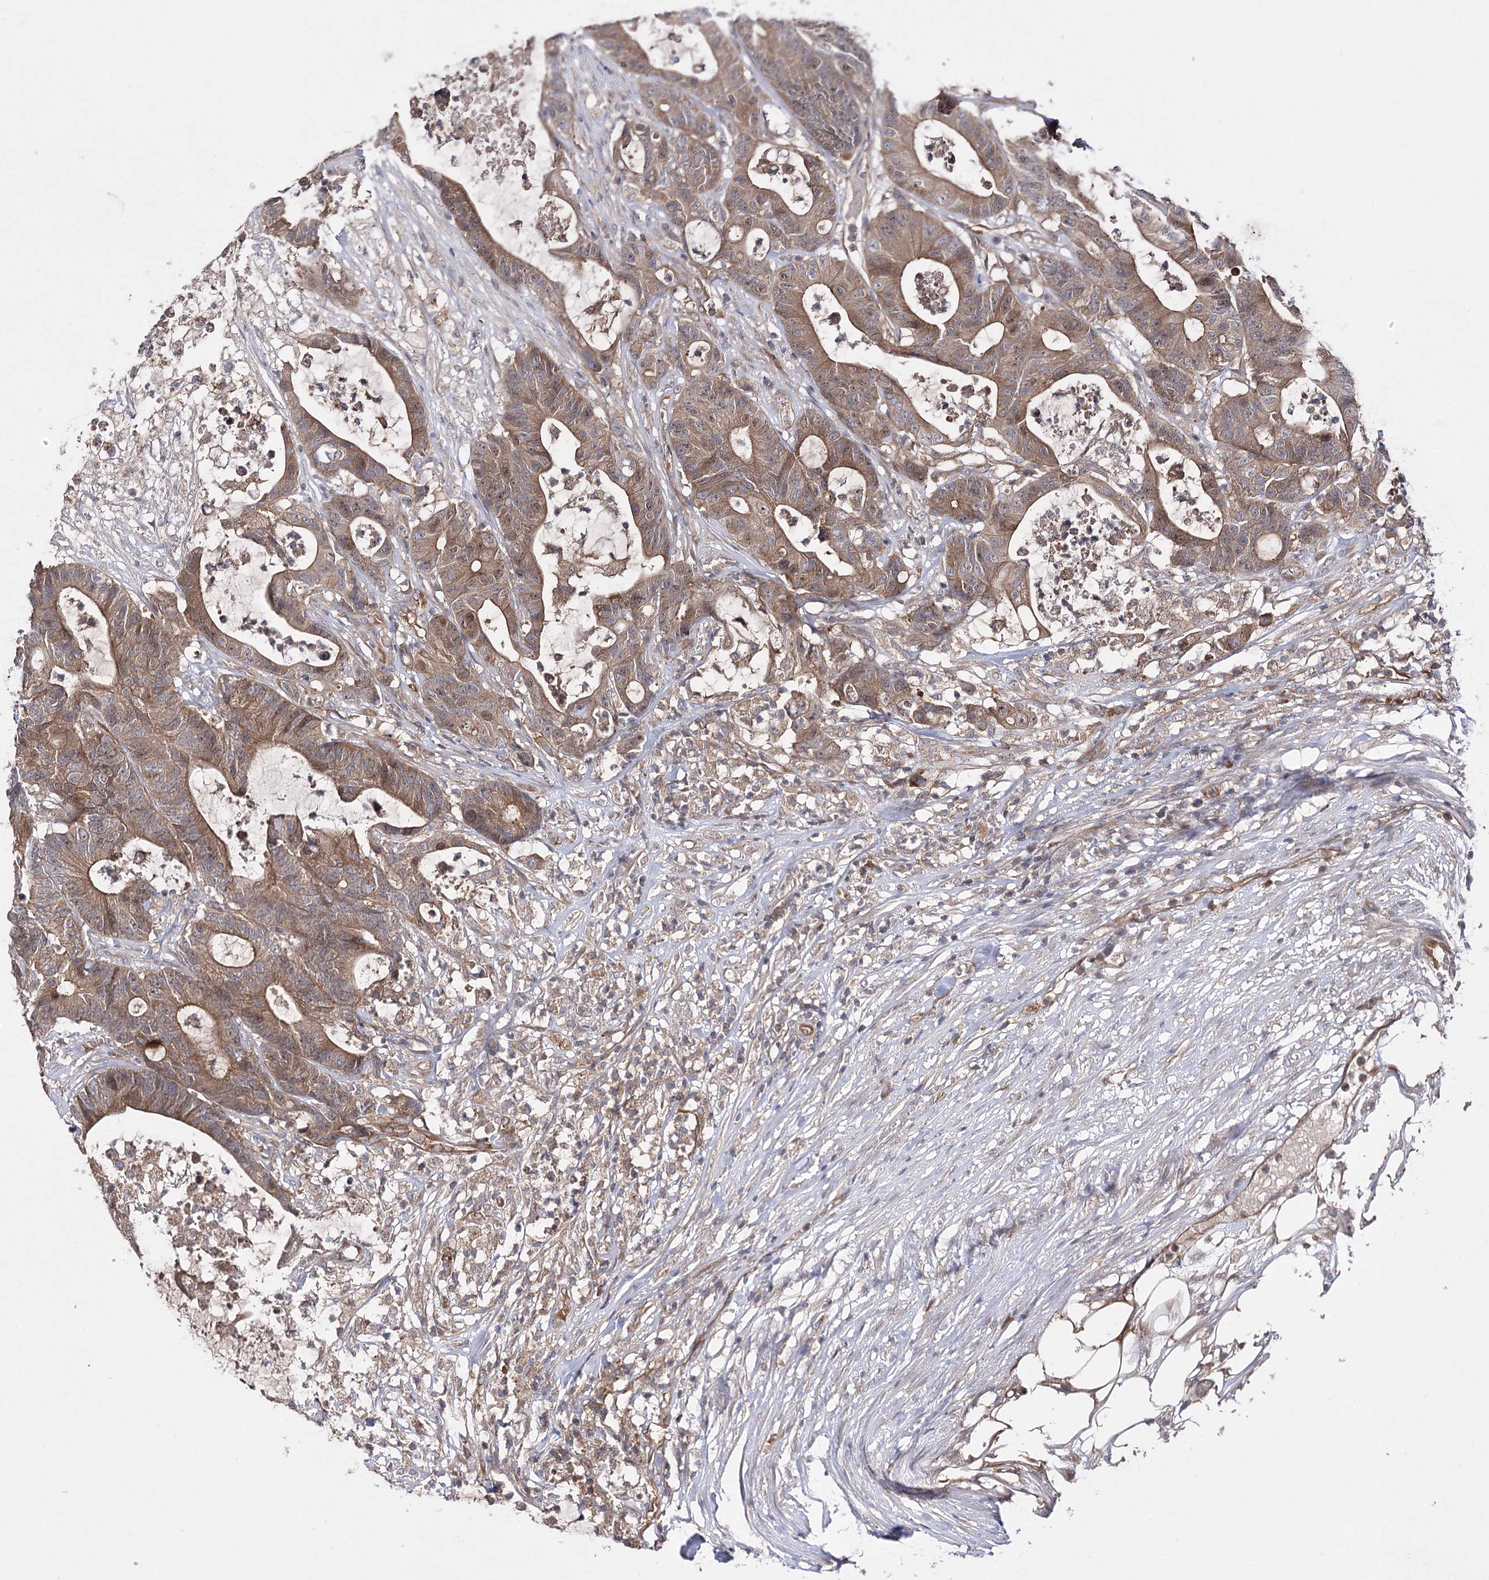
{"staining": {"intensity": "moderate", "quantity": ">75%", "location": "cytoplasmic/membranous"}, "tissue": "colorectal cancer", "cell_type": "Tumor cells", "image_type": "cancer", "snomed": [{"axis": "morphology", "description": "Adenocarcinoma, NOS"}, {"axis": "topography", "description": "Colon"}], "caption": "A high-resolution histopathology image shows immunohistochemistry staining of colorectal cancer, which shows moderate cytoplasmic/membranous staining in about >75% of tumor cells.", "gene": "BCR", "patient": {"sex": "female", "age": 84}}